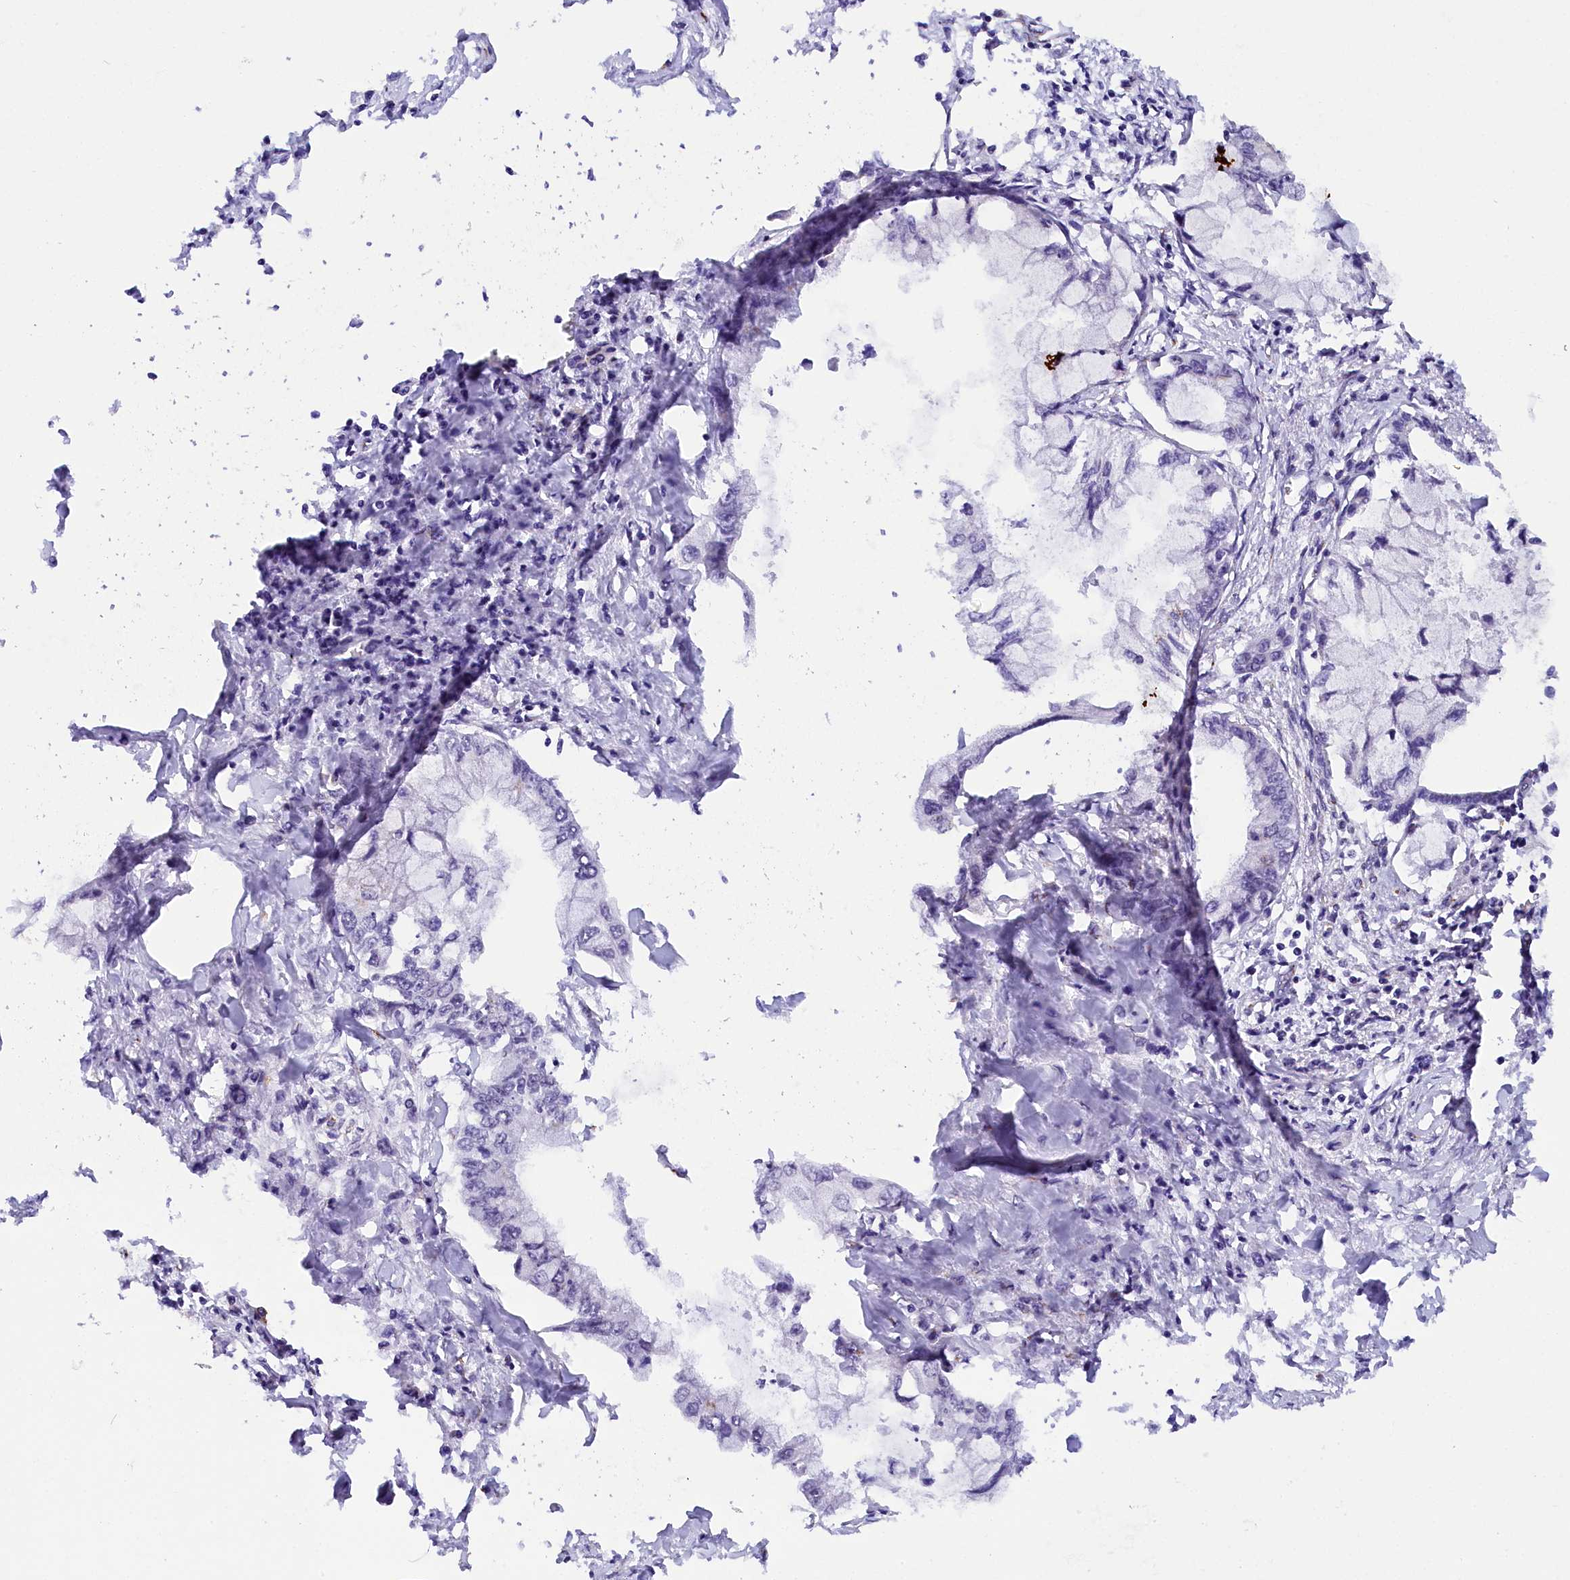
{"staining": {"intensity": "negative", "quantity": "none", "location": "none"}, "tissue": "pancreatic cancer", "cell_type": "Tumor cells", "image_type": "cancer", "snomed": [{"axis": "morphology", "description": "Adenocarcinoma, NOS"}, {"axis": "topography", "description": "Pancreas"}], "caption": "Pancreatic cancer (adenocarcinoma) stained for a protein using immunohistochemistry (IHC) demonstrates no staining tumor cells.", "gene": "NCBP1", "patient": {"sex": "male", "age": 48}}